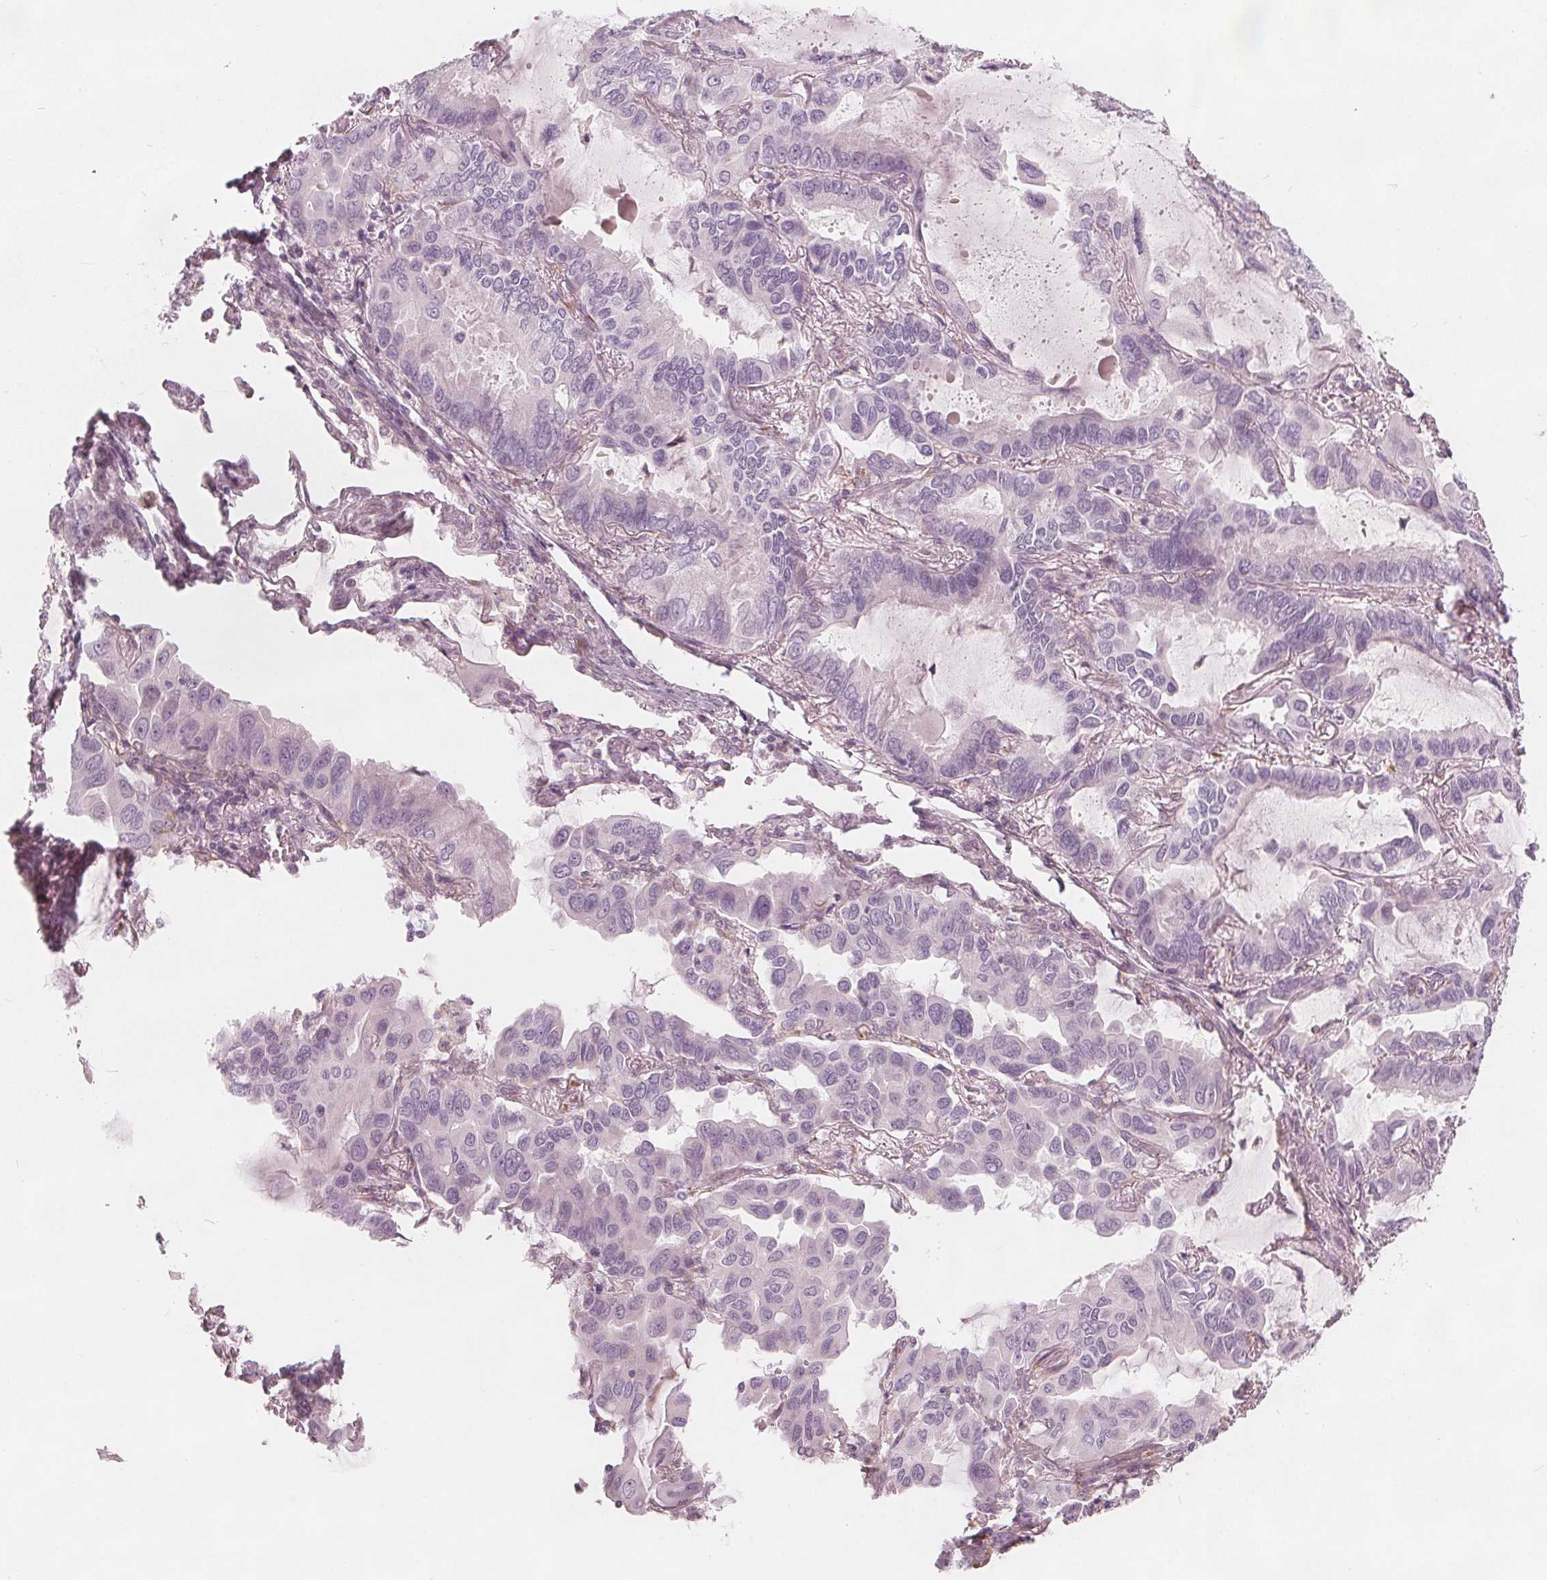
{"staining": {"intensity": "negative", "quantity": "none", "location": "none"}, "tissue": "lung cancer", "cell_type": "Tumor cells", "image_type": "cancer", "snomed": [{"axis": "morphology", "description": "Adenocarcinoma, NOS"}, {"axis": "topography", "description": "Lung"}], "caption": "Protein analysis of lung cancer displays no significant positivity in tumor cells.", "gene": "BRSK1", "patient": {"sex": "male", "age": 64}}